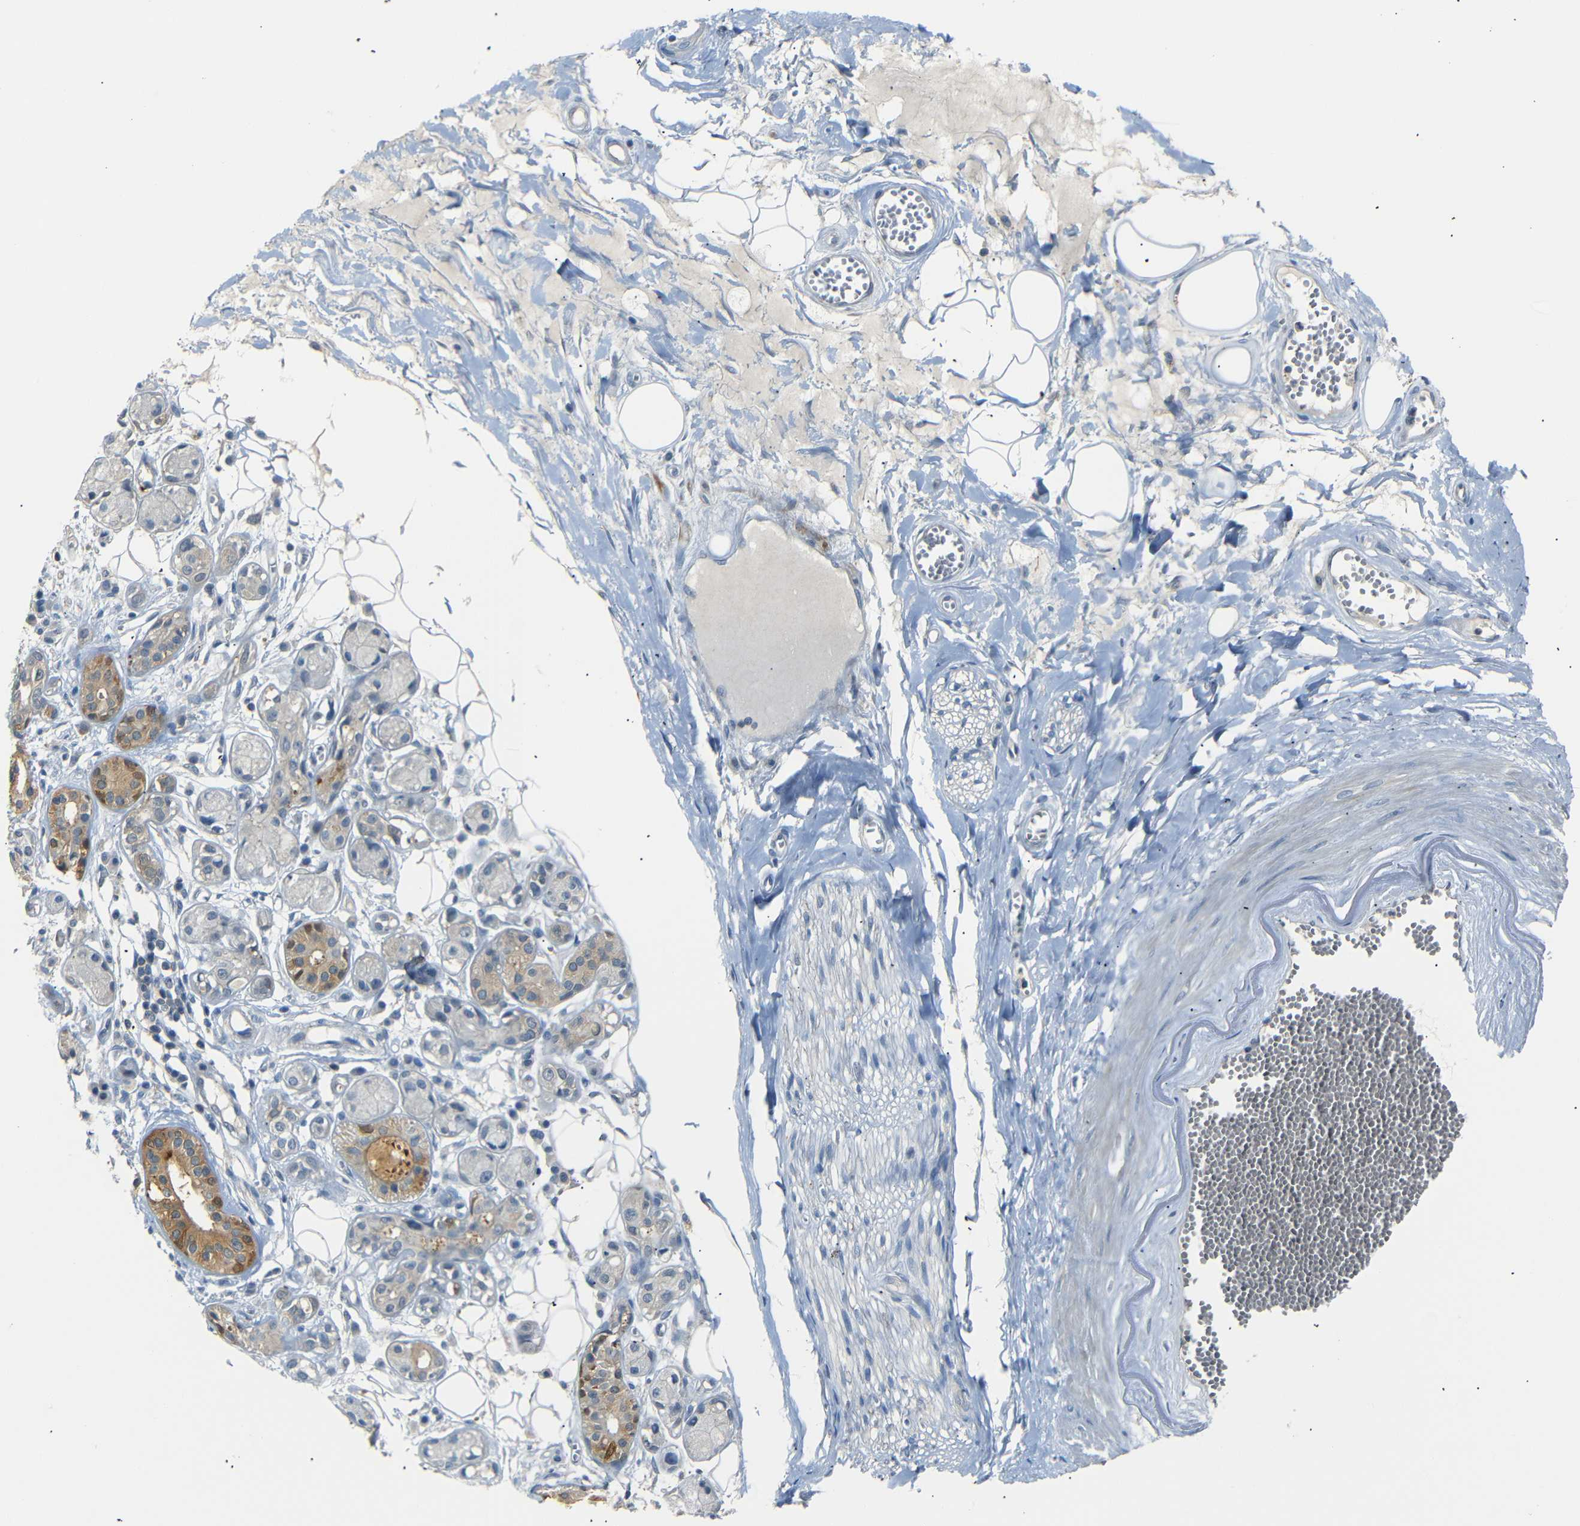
{"staining": {"intensity": "weak", "quantity": "<25%", "location": "cytoplasmic/membranous"}, "tissue": "adipose tissue", "cell_type": "Adipocytes", "image_type": "normal", "snomed": [{"axis": "morphology", "description": "Normal tissue, NOS"}, {"axis": "morphology", "description": "Inflammation, NOS"}, {"axis": "topography", "description": "Salivary gland"}, {"axis": "topography", "description": "Peripheral nerve tissue"}], "caption": "The image demonstrates no staining of adipocytes in benign adipose tissue. (DAB (3,3'-diaminobenzidine) immunohistochemistry (IHC), high magnification).", "gene": "SFN", "patient": {"sex": "female", "age": 75}}